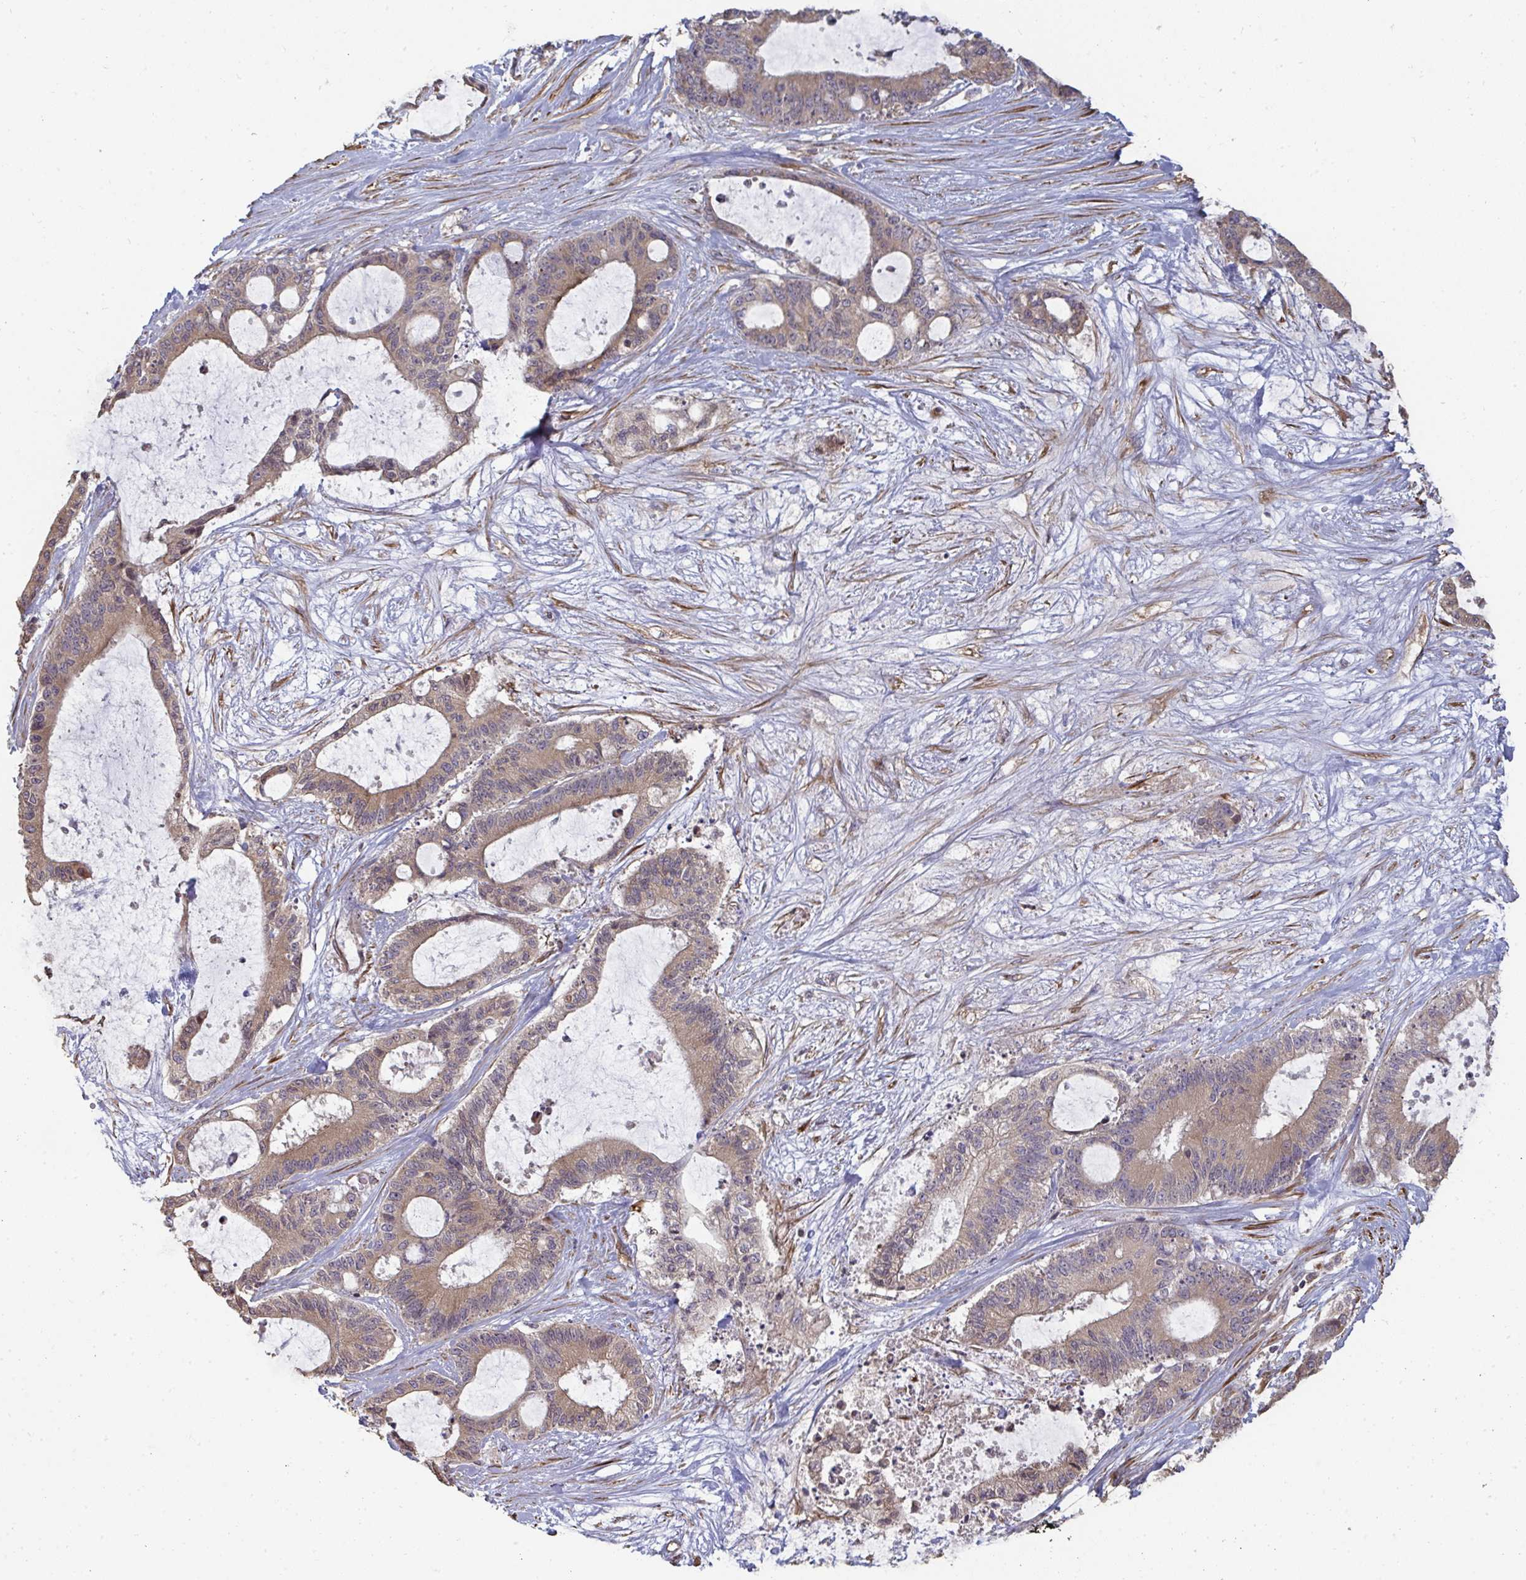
{"staining": {"intensity": "moderate", "quantity": ">75%", "location": "cytoplasmic/membranous"}, "tissue": "liver cancer", "cell_type": "Tumor cells", "image_type": "cancer", "snomed": [{"axis": "morphology", "description": "Normal tissue, NOS"}, {"axis": "morphology", "description": "Cholangiocarcinoma"}, {"axis": "topography", "description": "Liver"}, {"axis": "topography", "description": "Peripheral nerve tissue"}], "caption": "Liver cancer was stained to show a protein in brown. There is medium levels of moderate cytoplasmic/membranous expression in about >75% of tumor cells. (brown staining indicates protein expression, while blue staining denotes nuclei).", "gene": "ZFYVE28", "patient": {"sex": "female", "age": 73}}